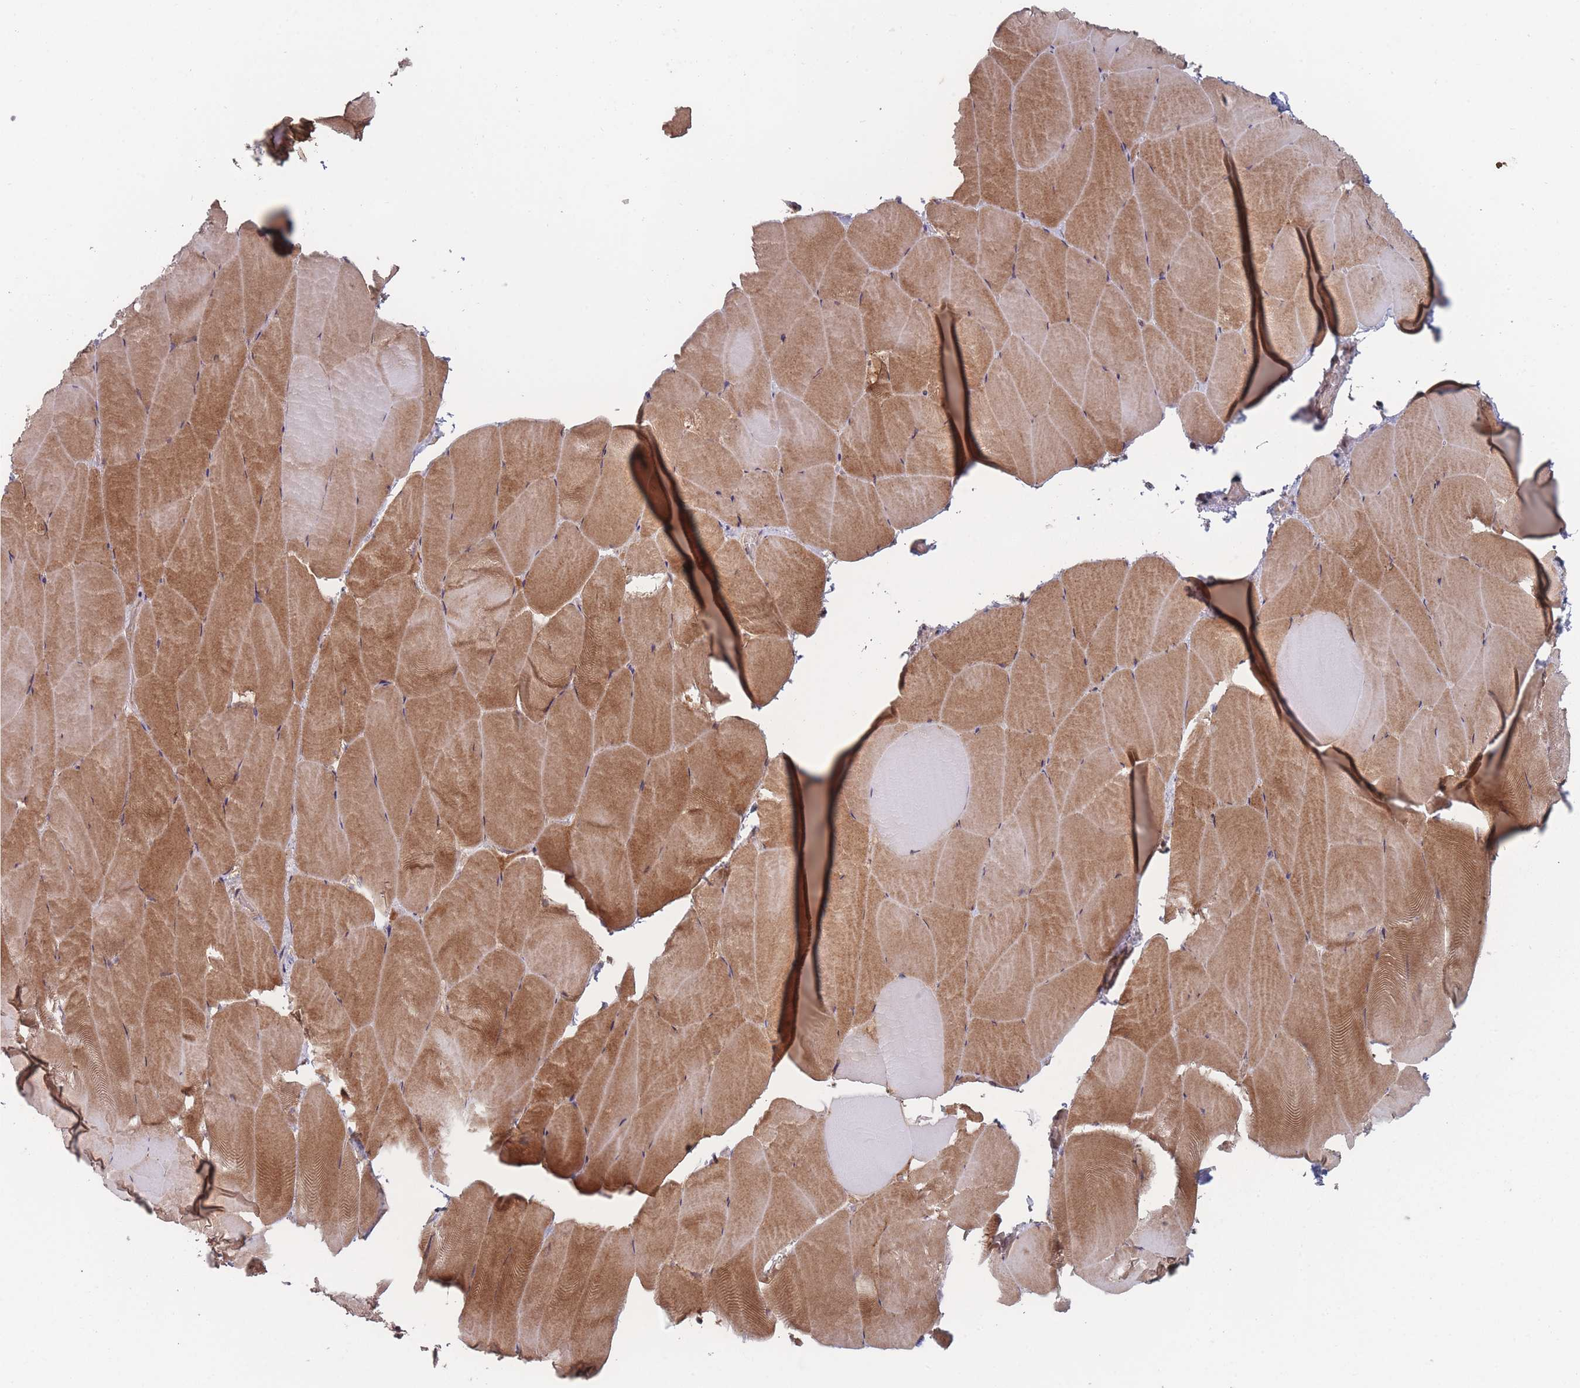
{"staining": {"intensity": "moderate", "quantity": "25%-75%", "location": "cytoplasmic/membranous"}, "tissue": "skeletal muscle", "cell_type": "Myocytes", "image_type": "normal", "snomed": [{"axis": "morphology", "description": "Normal tissue, NOS"}, {"axis": "topography", "description": "Skeletal muscle"}], "caption": "IHC of unremarkable human skeletal muscle displays medium levels of moderate cytoplasmic/membranous positivity in about 25%-75% of myocytes.", "gene": "CNTRL", "patient": {"sex": "female", "age": 64}}